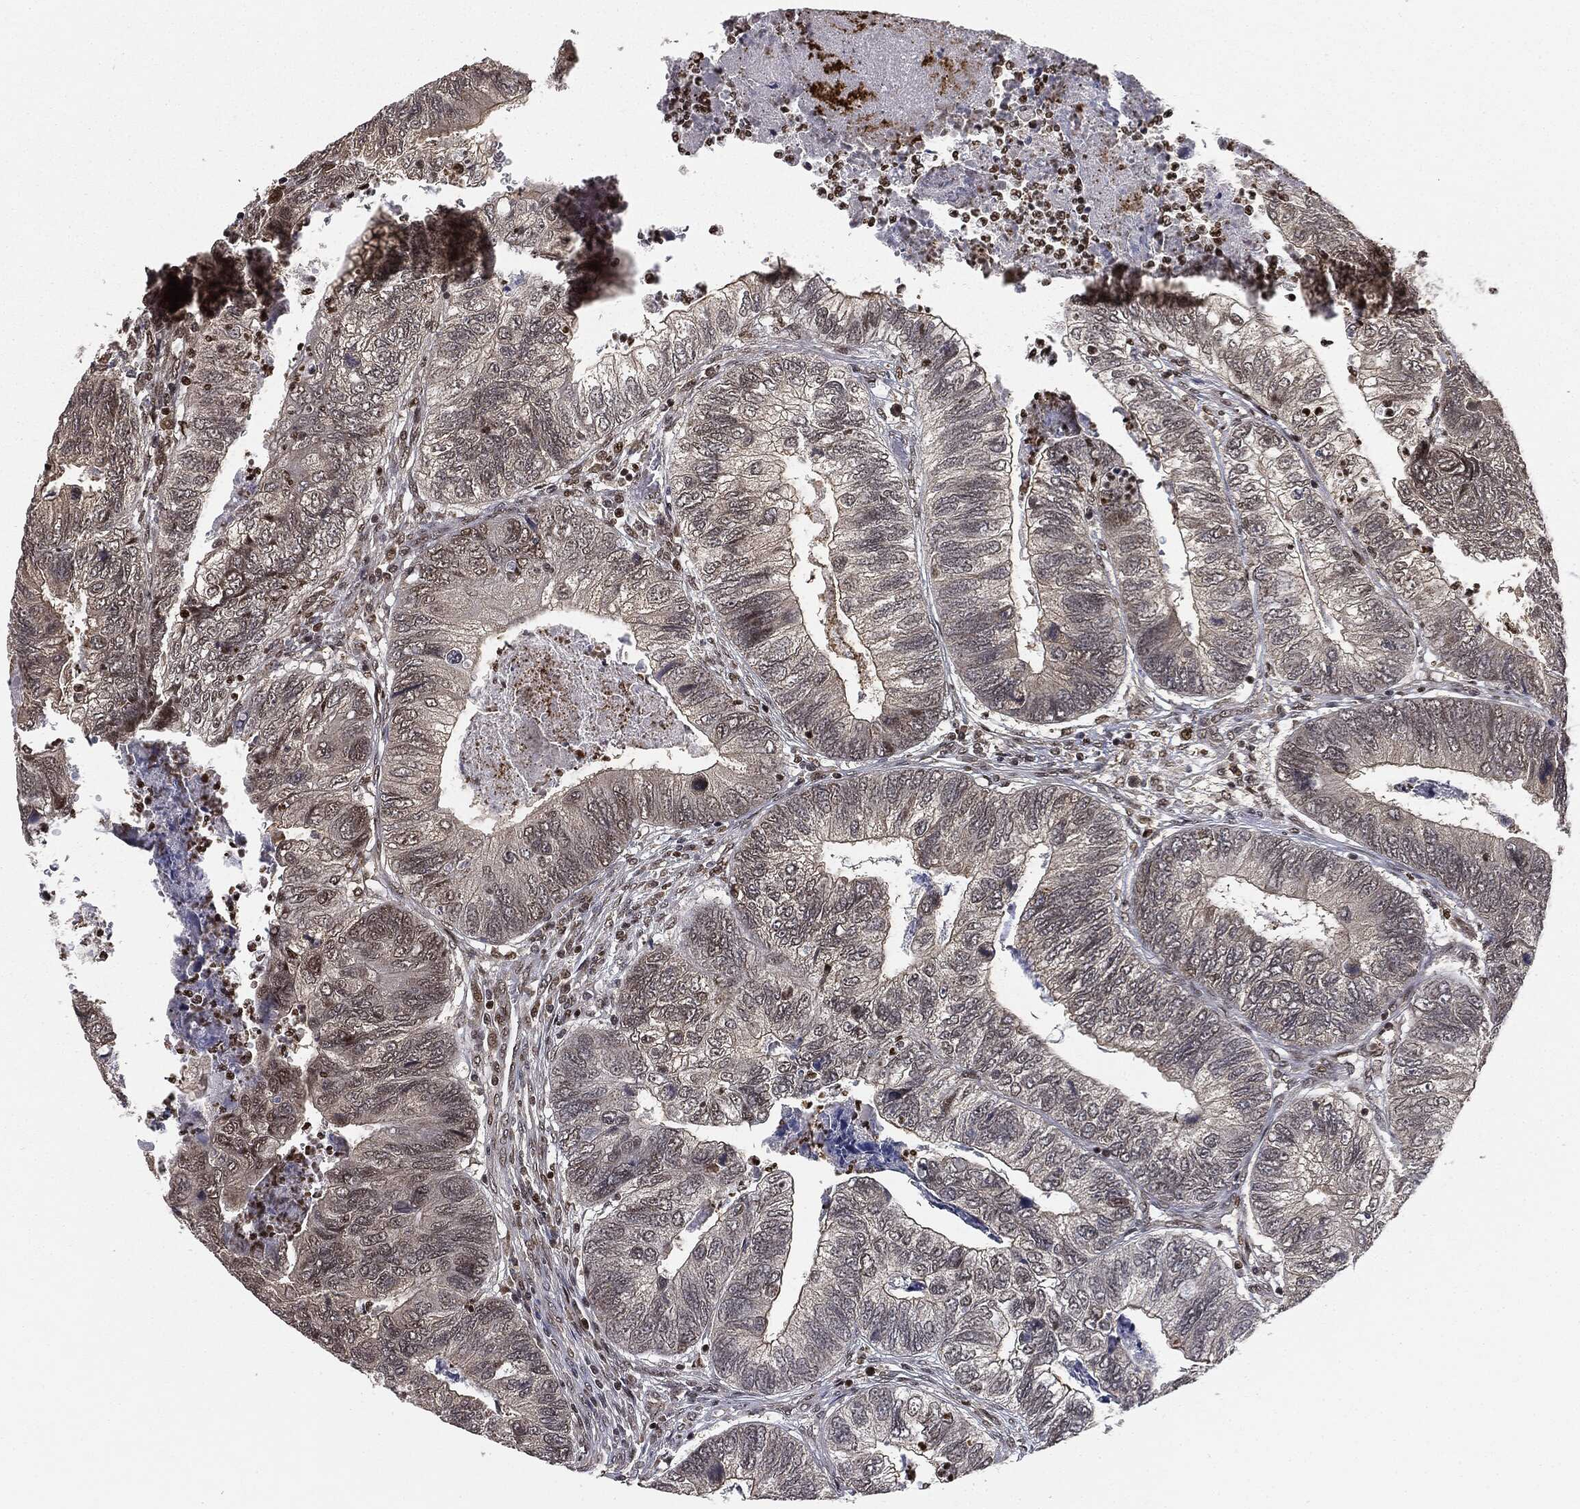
{"staining": {"intensity": "negative", "quantity": "none", "location": "none"}, "tissue": "colorectal cancer", "cell_type": "Tumor cells", "image_type": "cancer", "snomed": [{"axis": "morphology", "description": "Adenocarcinoma, NOS"}, {"axis": "topography", "description": "Colon"}], "caption": "The image exhibits no significant positivity in tumor cells of adenocarcinoma (colorectal).", "gene": "TBC1D22A", "patient": {"sex": "female", "age": 67}}